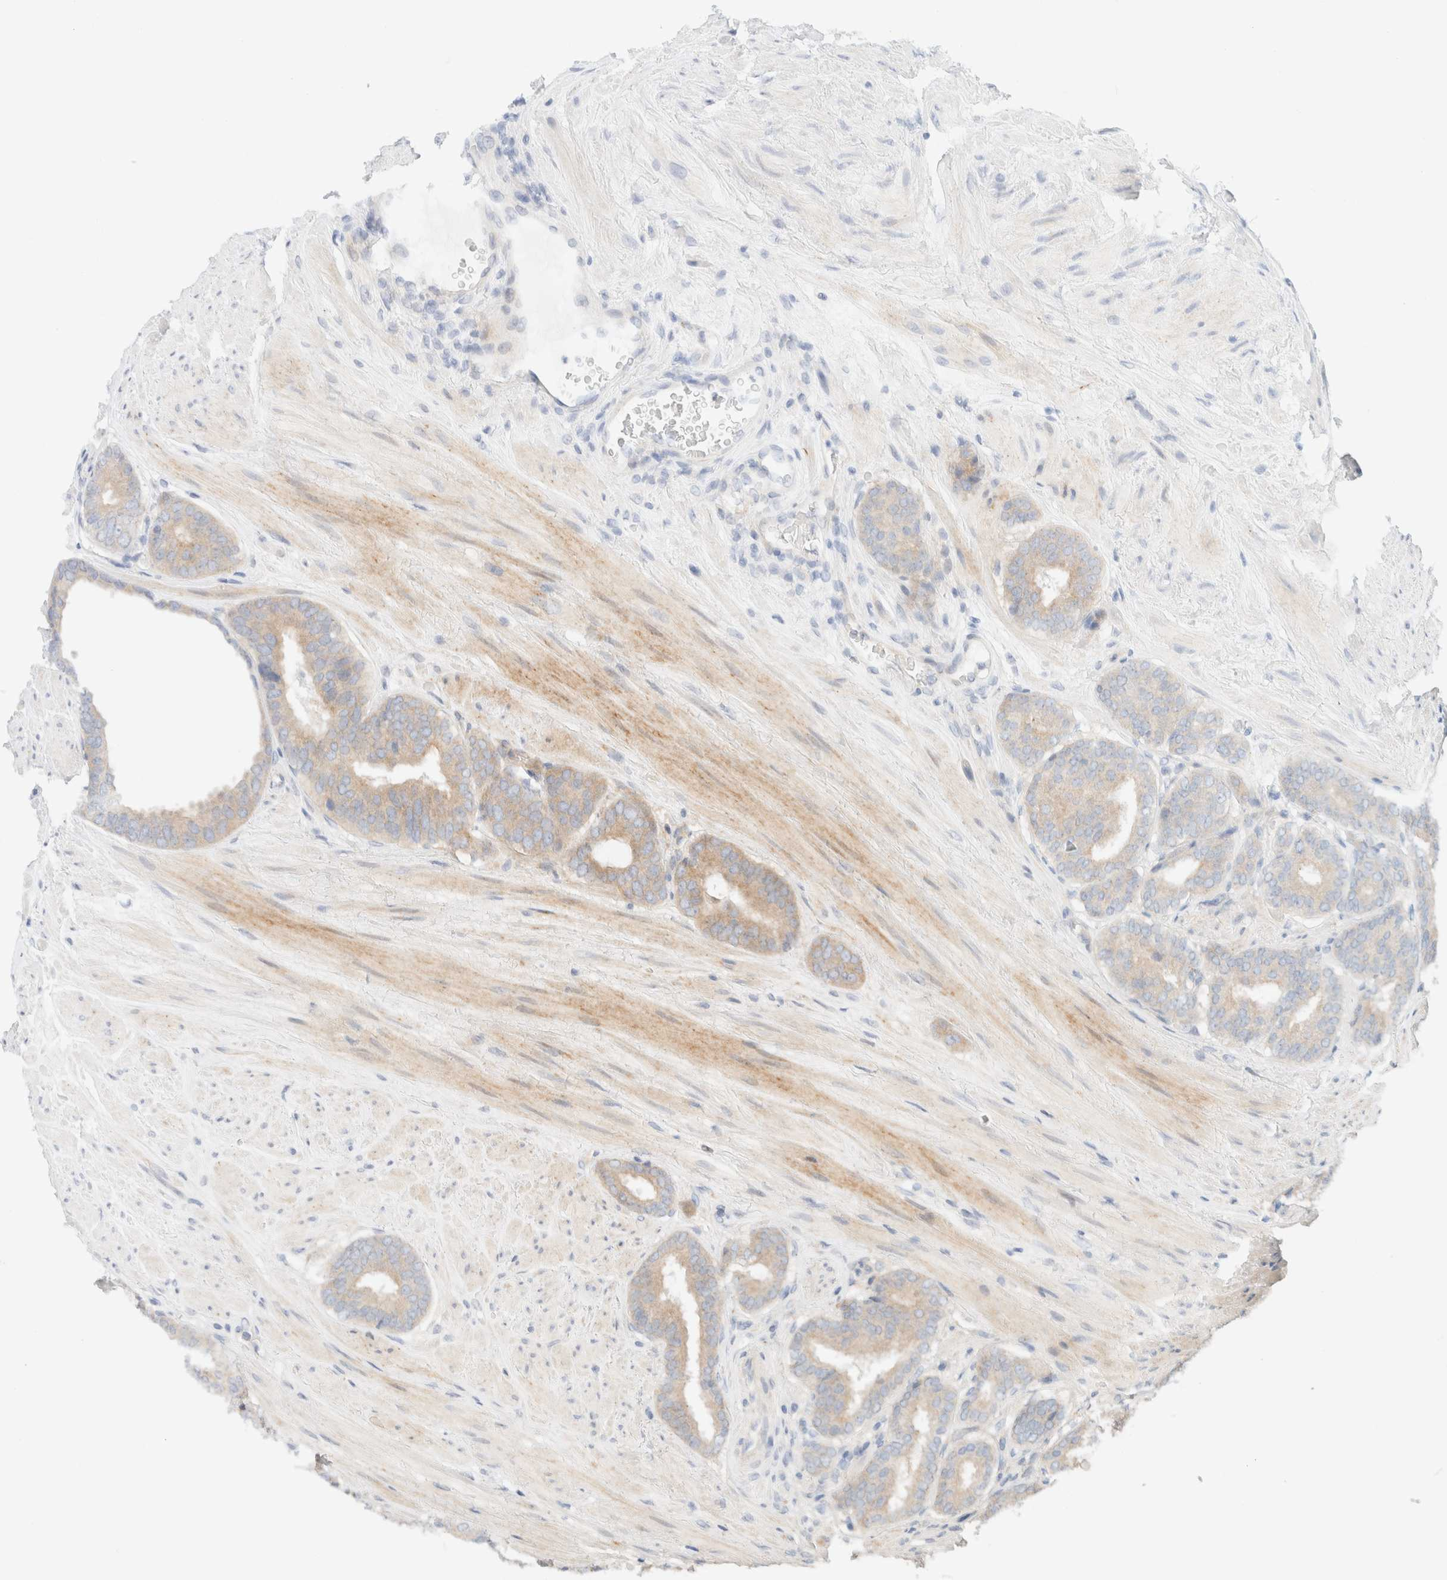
{"staining": {"intensity": "weak", "quantity": "25%-75%", "location": "cytoplasmic/membranous"}, "tissue": "prostate cancer", "cell_type": "Tumor cells", "image_type": "cancer", "snomed": [{"axis": "morphology", "description": "Adenocarcinoma, Low grade"}, {"axis": "topography", "description": "Prostate"}], "caption": "Immunohistochemistry staining of prostate cancer, which exhibits low levels of weak cytoplasmic/membranous positivity in approximately 25%-75% of tumor cells indicating weak cytoplasmic/membranous protein staining. The staining was performed using DAB (brown) for protein detection and nuclei were counterstained in hematoxylin (blue).", "gene": "UNC13B", "patient": {"sex": "male", "age": 69}}